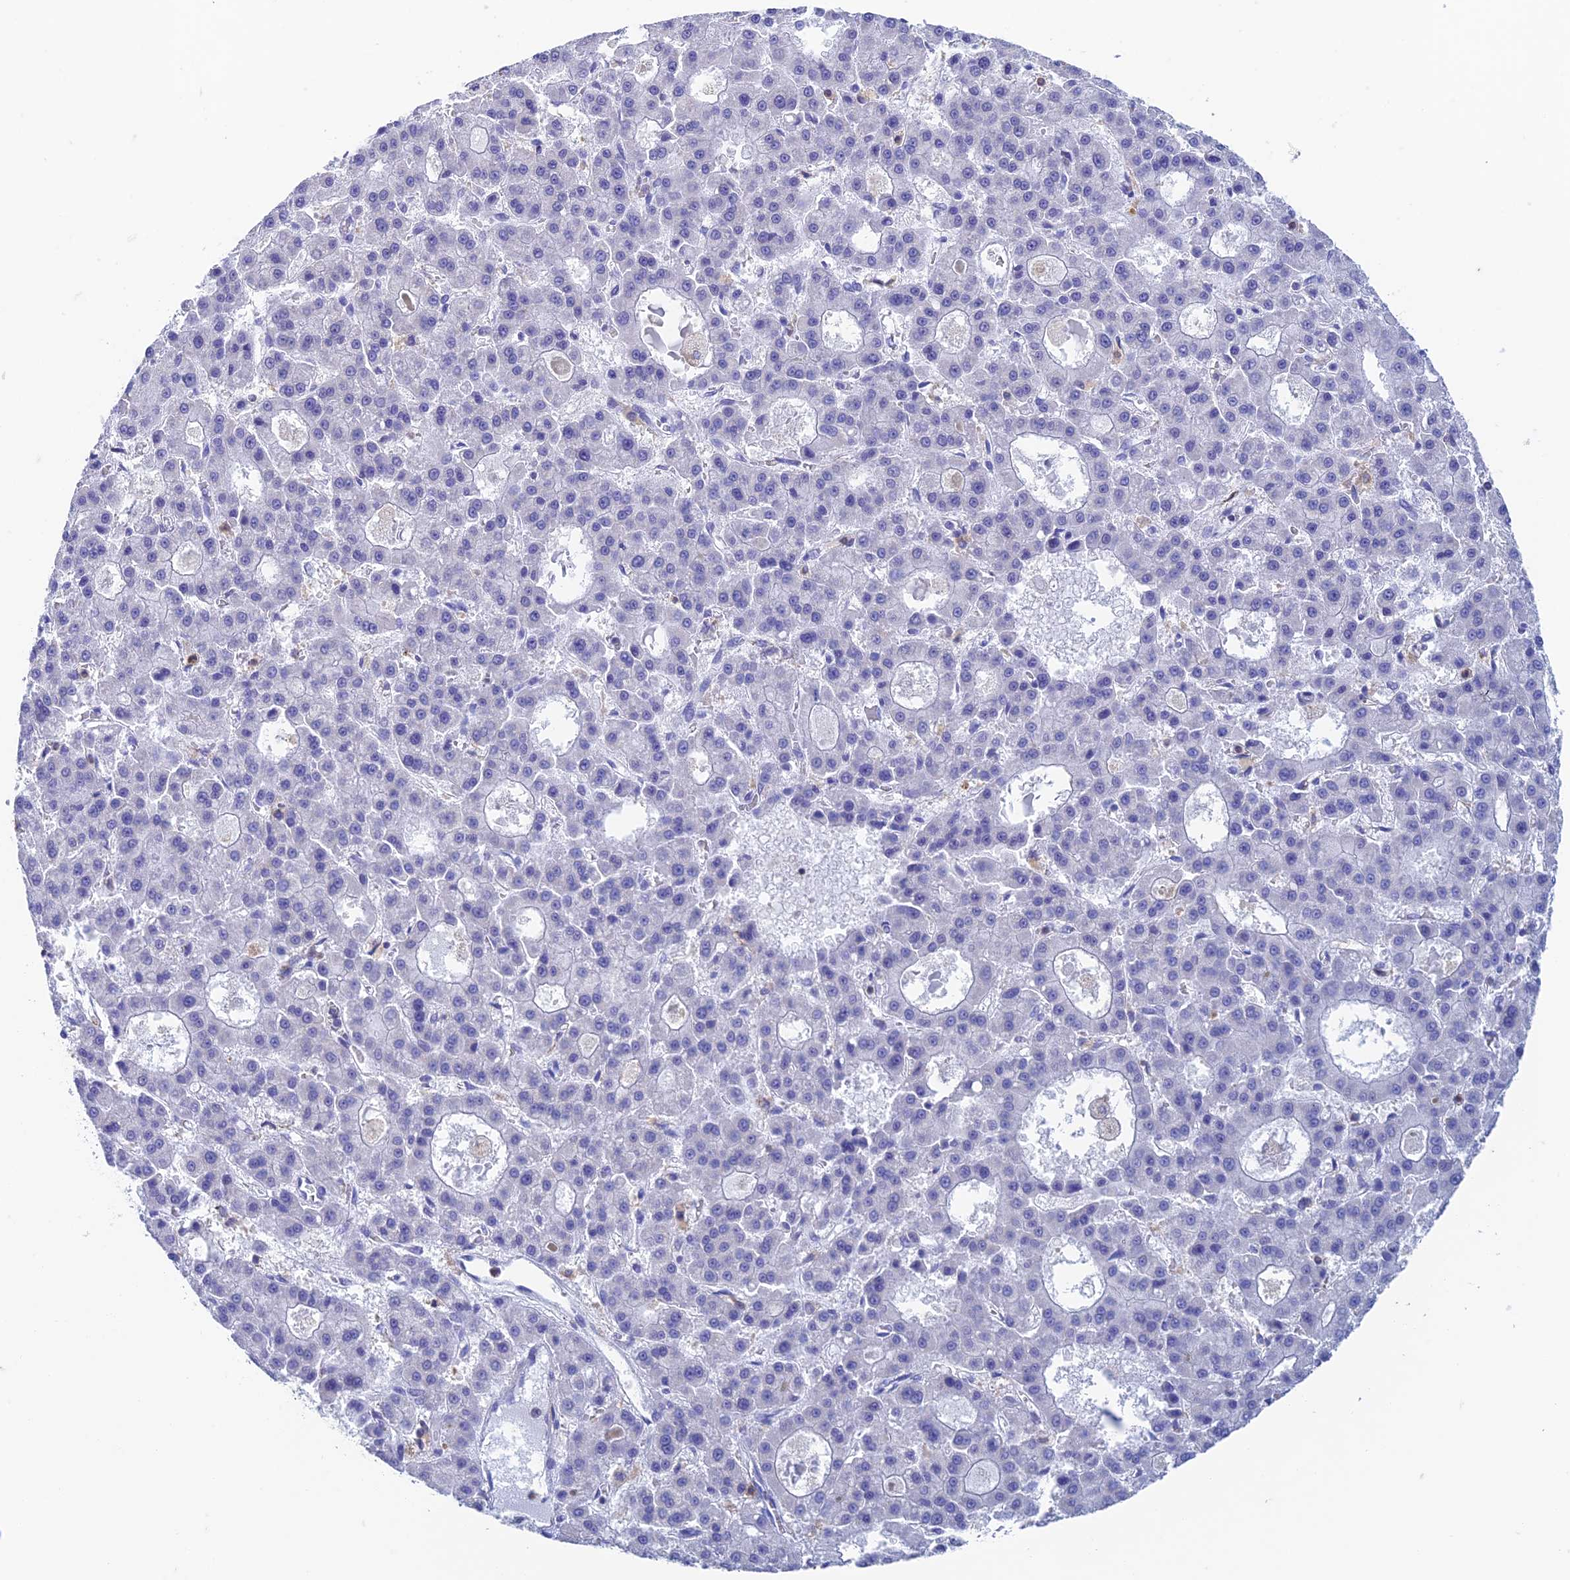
{"staining": {"intensity": "negative", "quantity": "none", "location": "none"}, "tissue": "liver cancer", "cell_type": "Tumor cells", "image_type": "cancer", "snomed": [{"axis": "morphology", "description": "Carcinoma, Hepatocellular, NOS"}, {"axis": "topography", "description": "Liver"}], "caption": "This is an immunohistochemistry (IHC) histopathology image of hepatocellular carcinoma (liver). There is no expression in tumor cells.", "gene": "FGF7", "patient": {"sex": "male", "age": 70}}